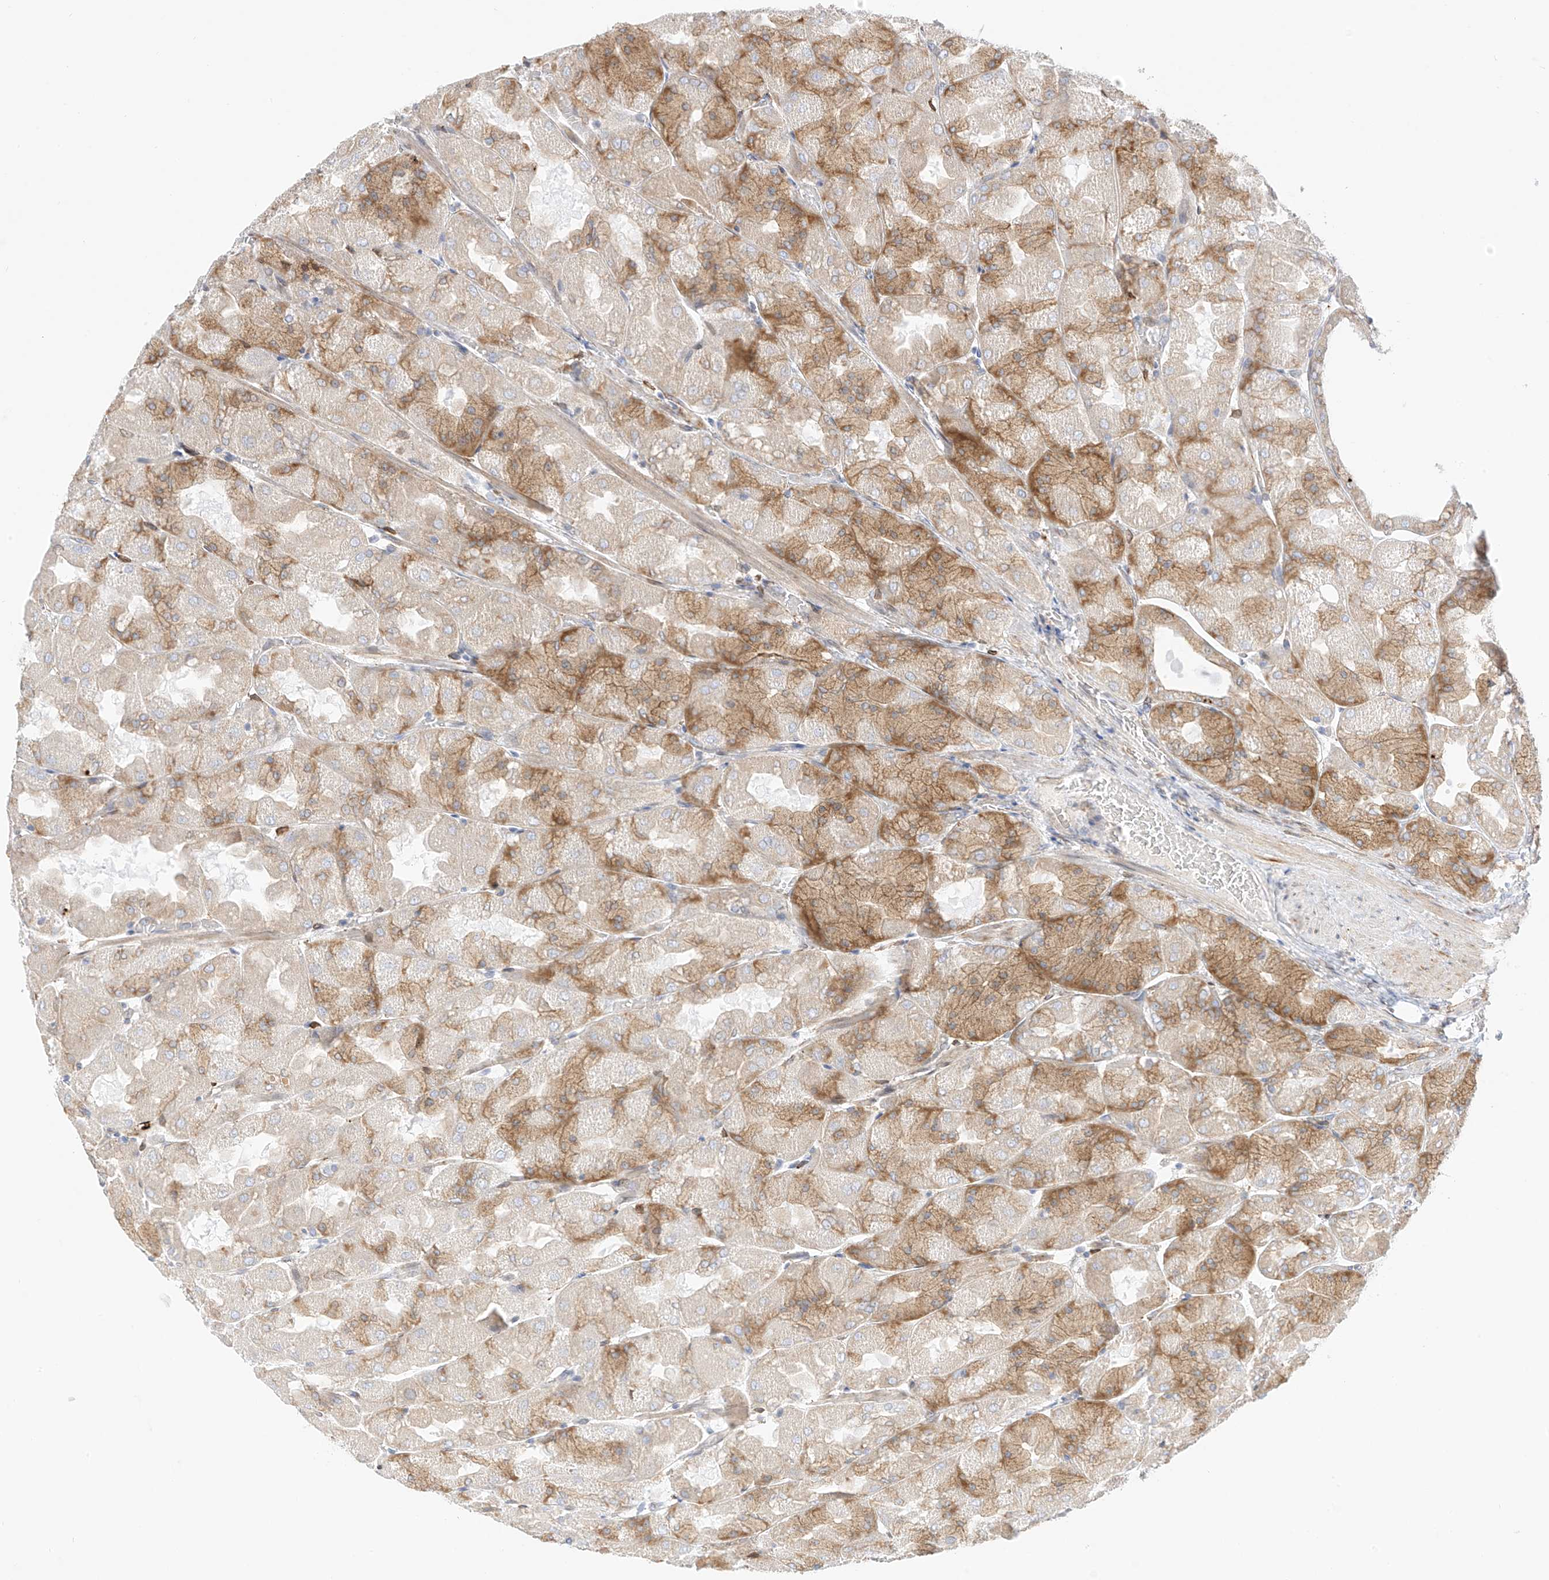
{"staining": {"intensity": "moderate", "quantity": ">75%", "location": "cytoplasmic/membranous"}, "tissue": "stomach", "cell_type": "Glandular cells", "image_type": "normal", "snomed": [{"axis": "morphology", "description": "Normal tissue, NOS"}, {"axis": "topography", "description": "Stomach"}], "caption": "Protein staining by IHC displays moderate cytoplasmic/membranous staining in approximately >75% of glandular cells in normal stomach.", "gene": "PCYOX1", "patient": {"sex": "female", "age": 61}}